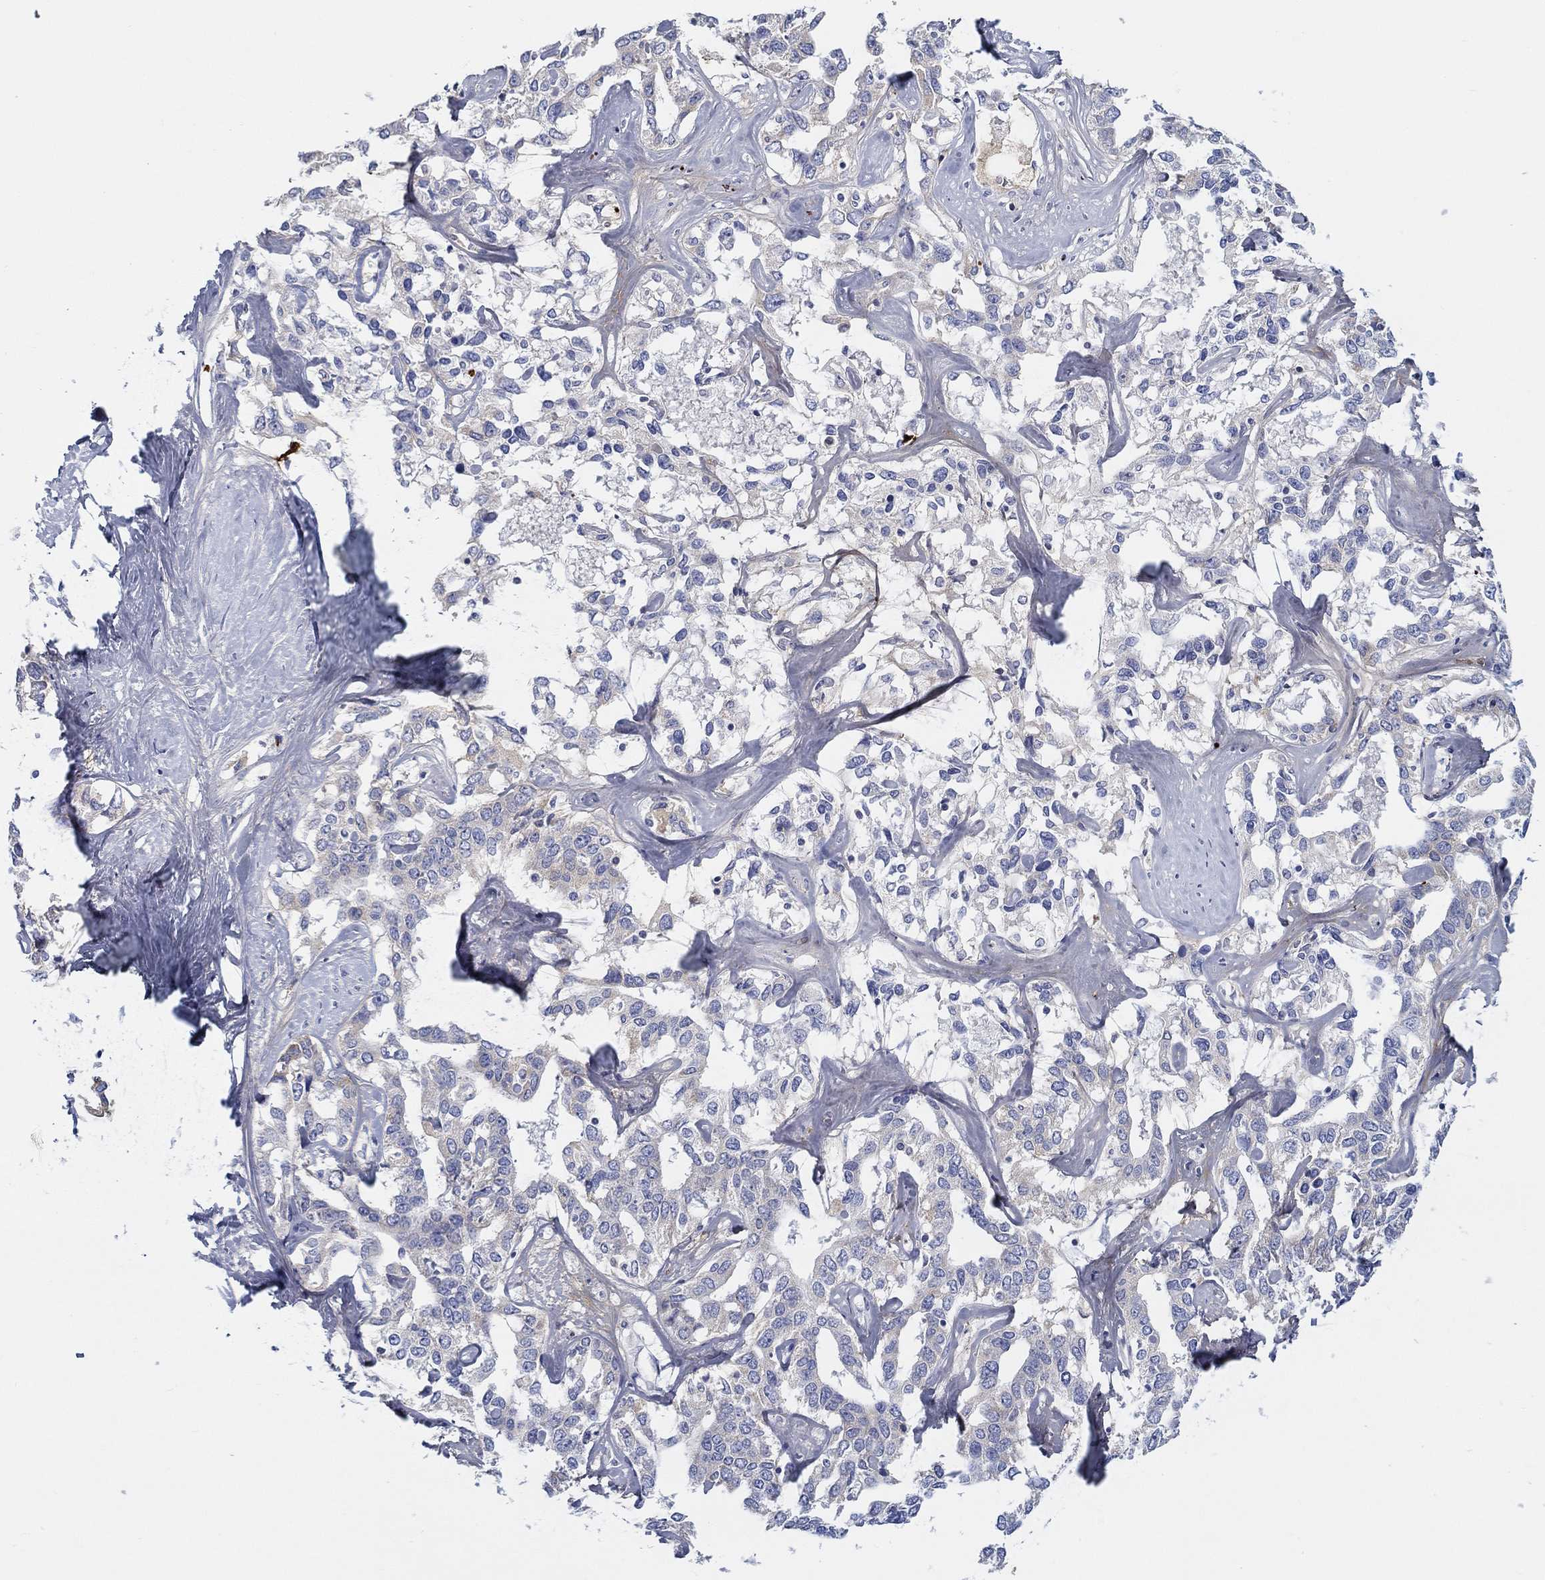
{"staining": {"intensity": "negative", "quantity": "none", "location": "none"}, "tissue": "liver cancer", "cell_type": "Tumor cells", "image_type": "cancer", "snomed": [{"axis": "morphology", "description": "Cholangiocarcinoma"}, {"axis": "topography", "description": "Liver"}], "caption": "IHC of liver cancer (cholangiocarcinoma) displays no staining in tumor cells. (DAB immunohistochemistry (IHC), high magnification).", "gene": "HAPLN4", "patient": {"sex": "male", "age": 59}}